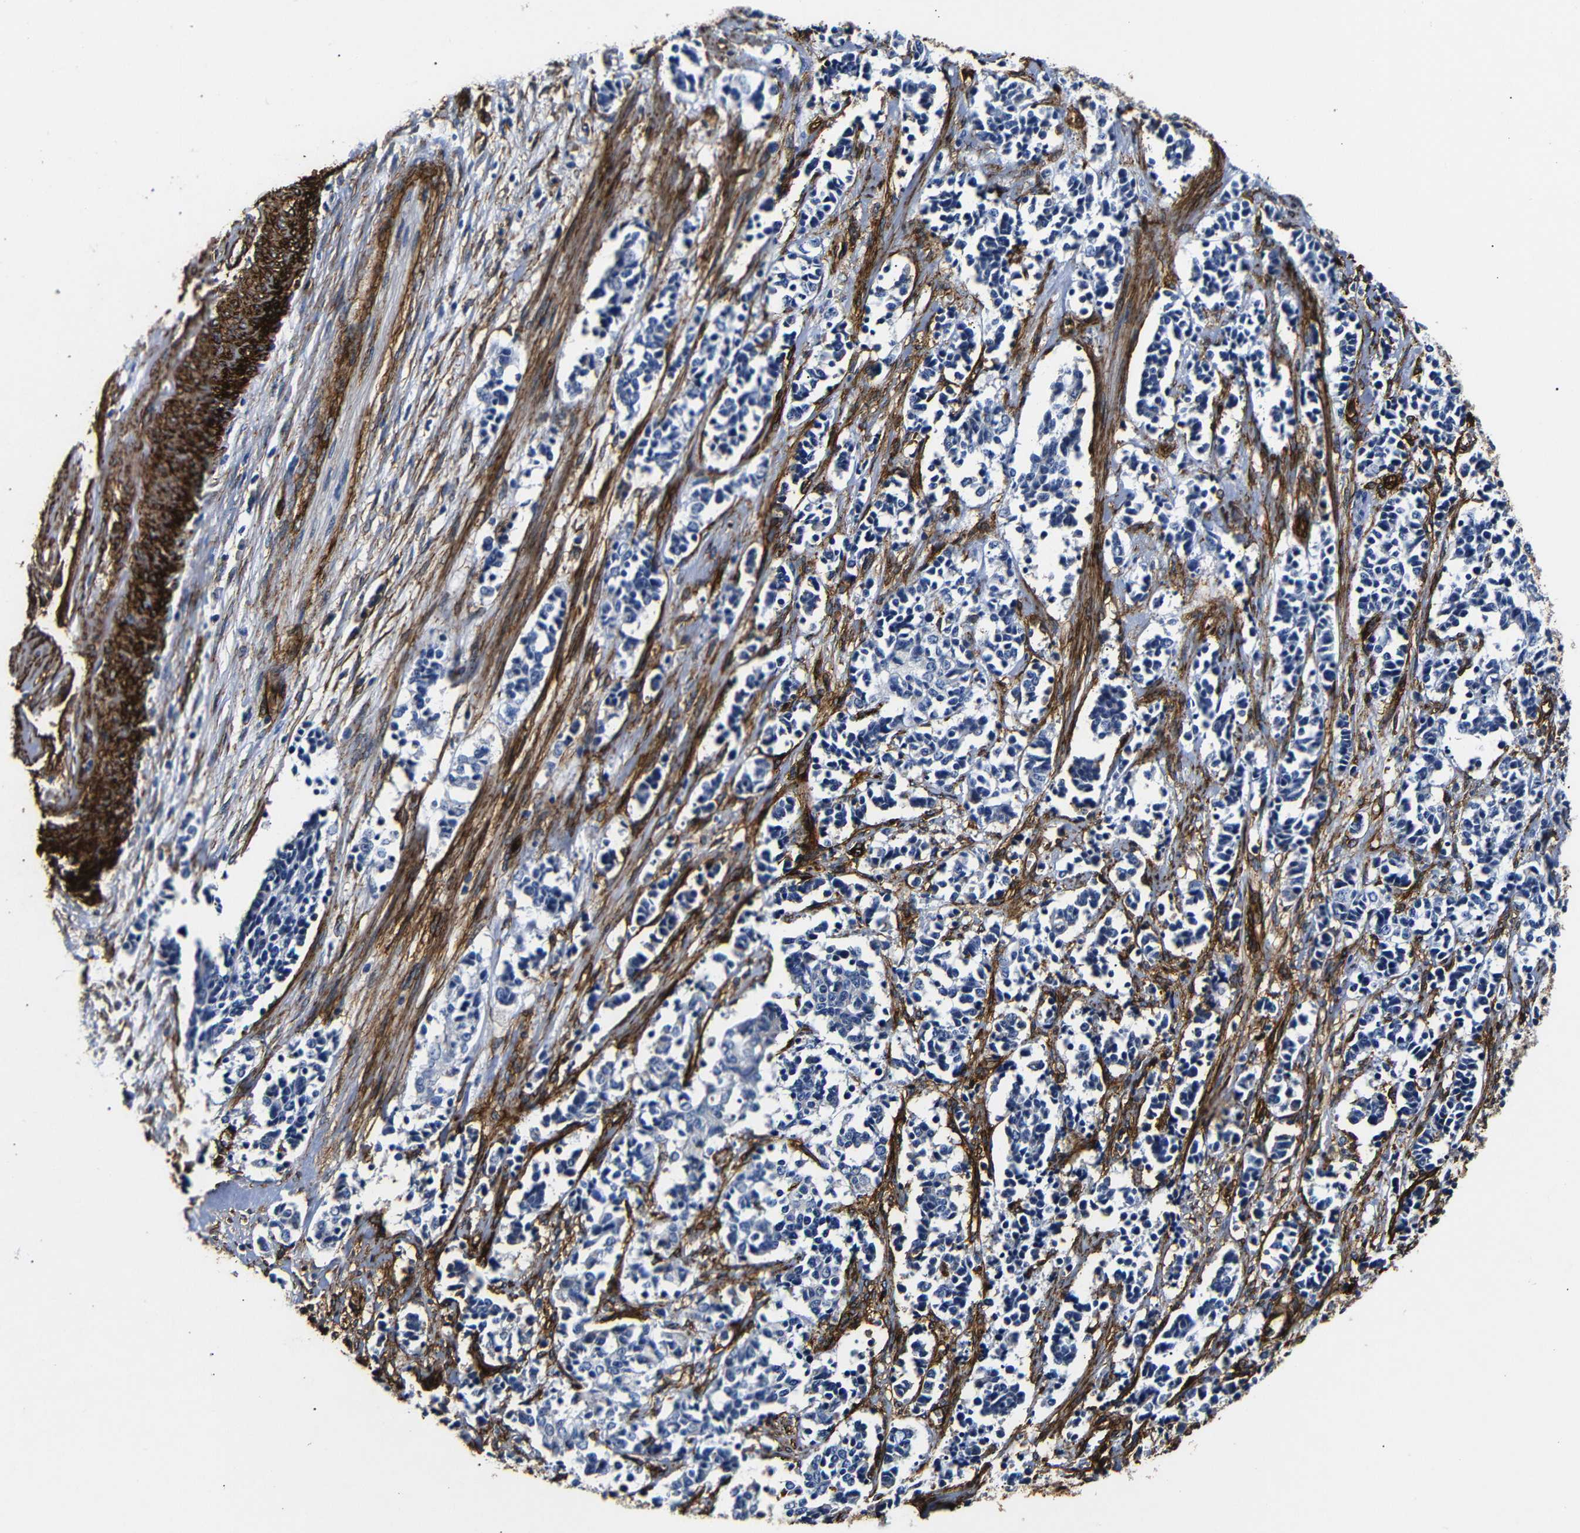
{"staining": {"intensity": "negative", "quantity": "none", "location": "none"}, "tissue": "cervical cancer", "cell_type": "Tumor cells", "image_type": "cancer", "snomed": [{"axis": "morphology", "description": "Squamous cell carcinoma, NOS"}, {"axis": "topography", "description": "Cervix"}], "caption": "There is no significant staining in tumor cells of cervical cancer (squamous cell carcinoma).", "gene": "CAV2", "patient": {"sex": "female", "age": 35}}